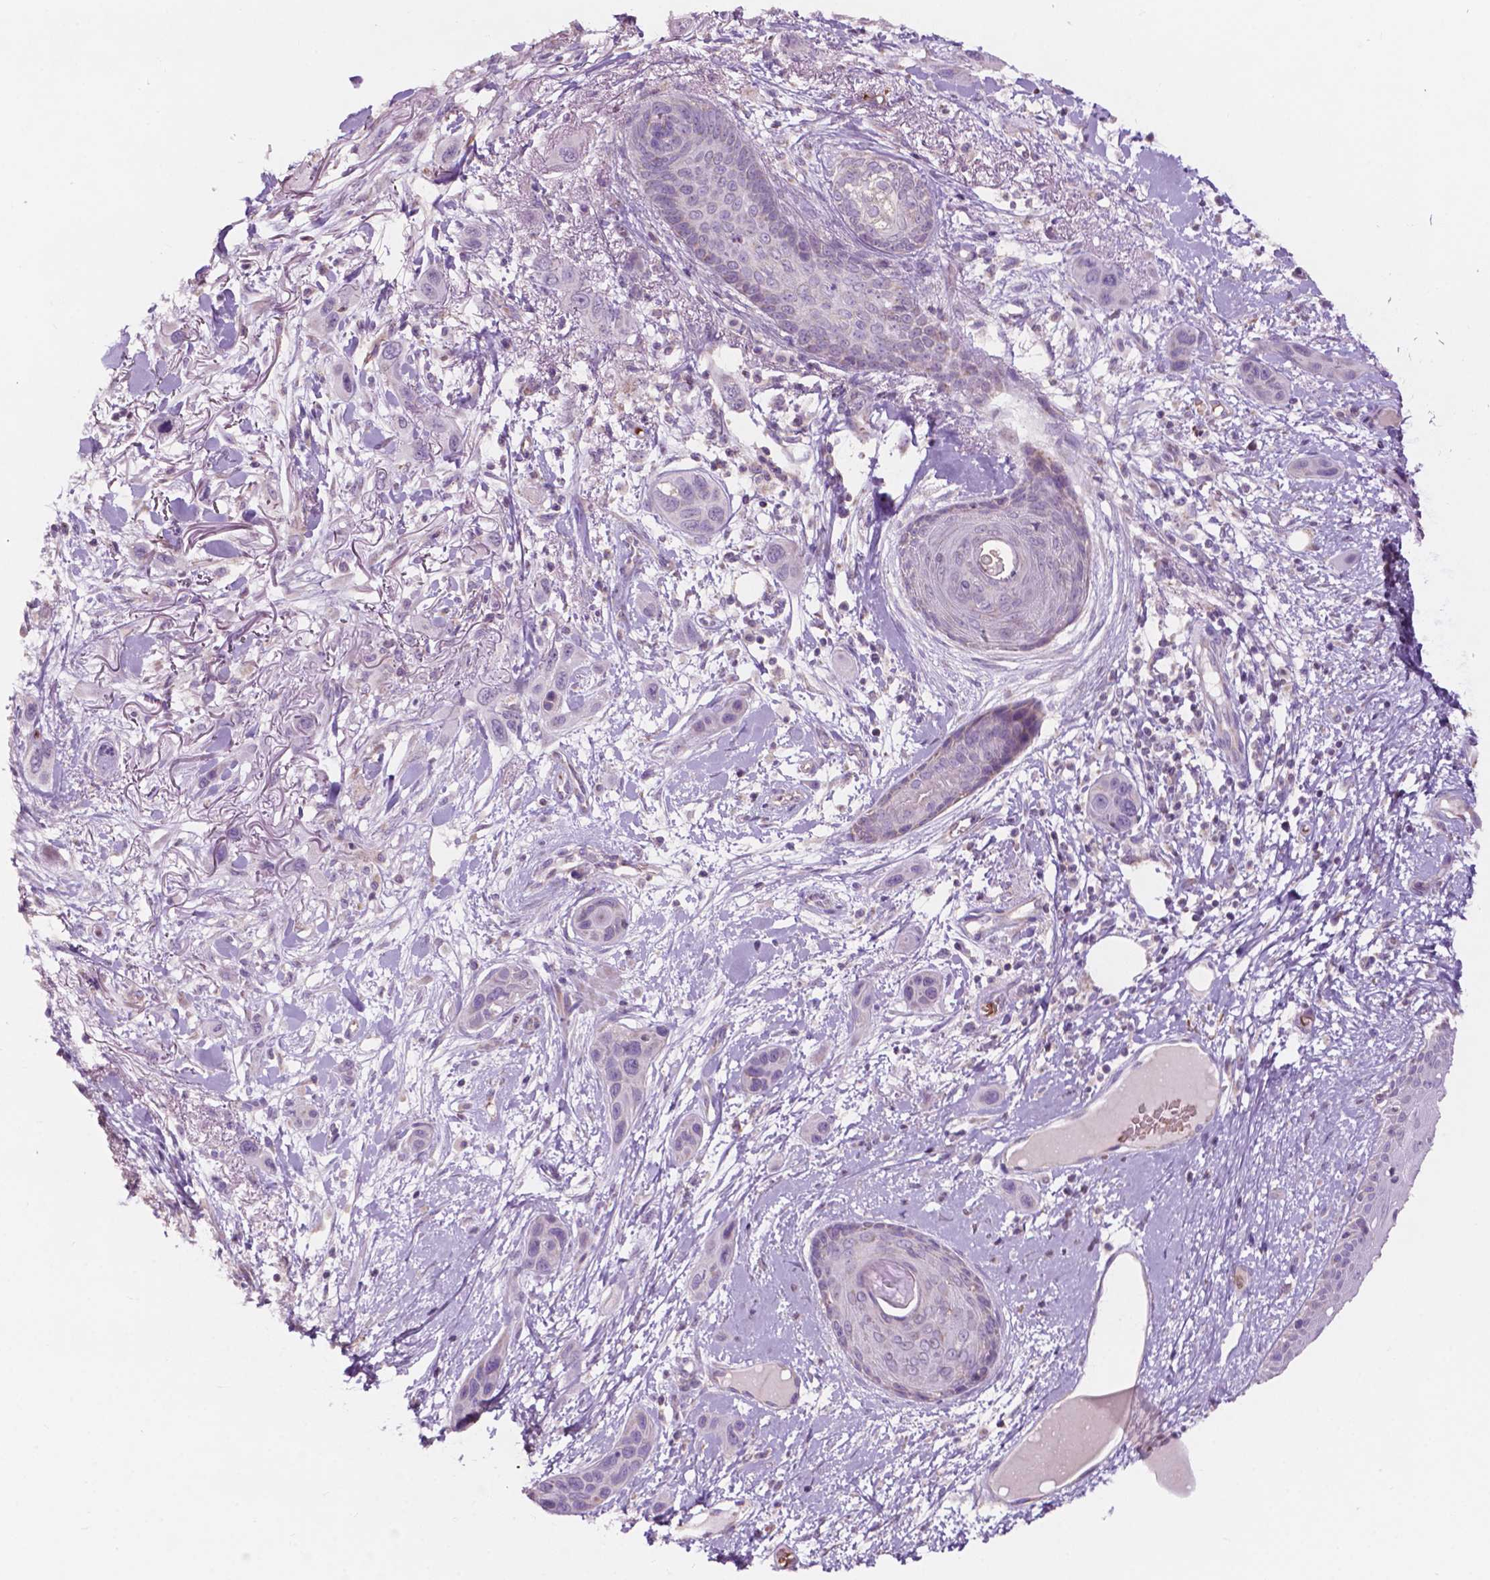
{"staining": {"intensity": "negative", "quantity": "none", "location": "none"}, "tissue": "skin cancer", "cell_type": "Tumor cells", "image_type": "cancer", "snomed": [{"axis": "morphology", "description": "Squamous cell carcinoma, NOS"}, {"axis": "topography", "description": "Skin"}], "caption": "Squamous cell carcinoma (skin) stained for a protein using immunohistochemistry reveals no staining tumor cells.", "gene": "NDUFS1", "patient": {"sex": "male", "age": 79}}